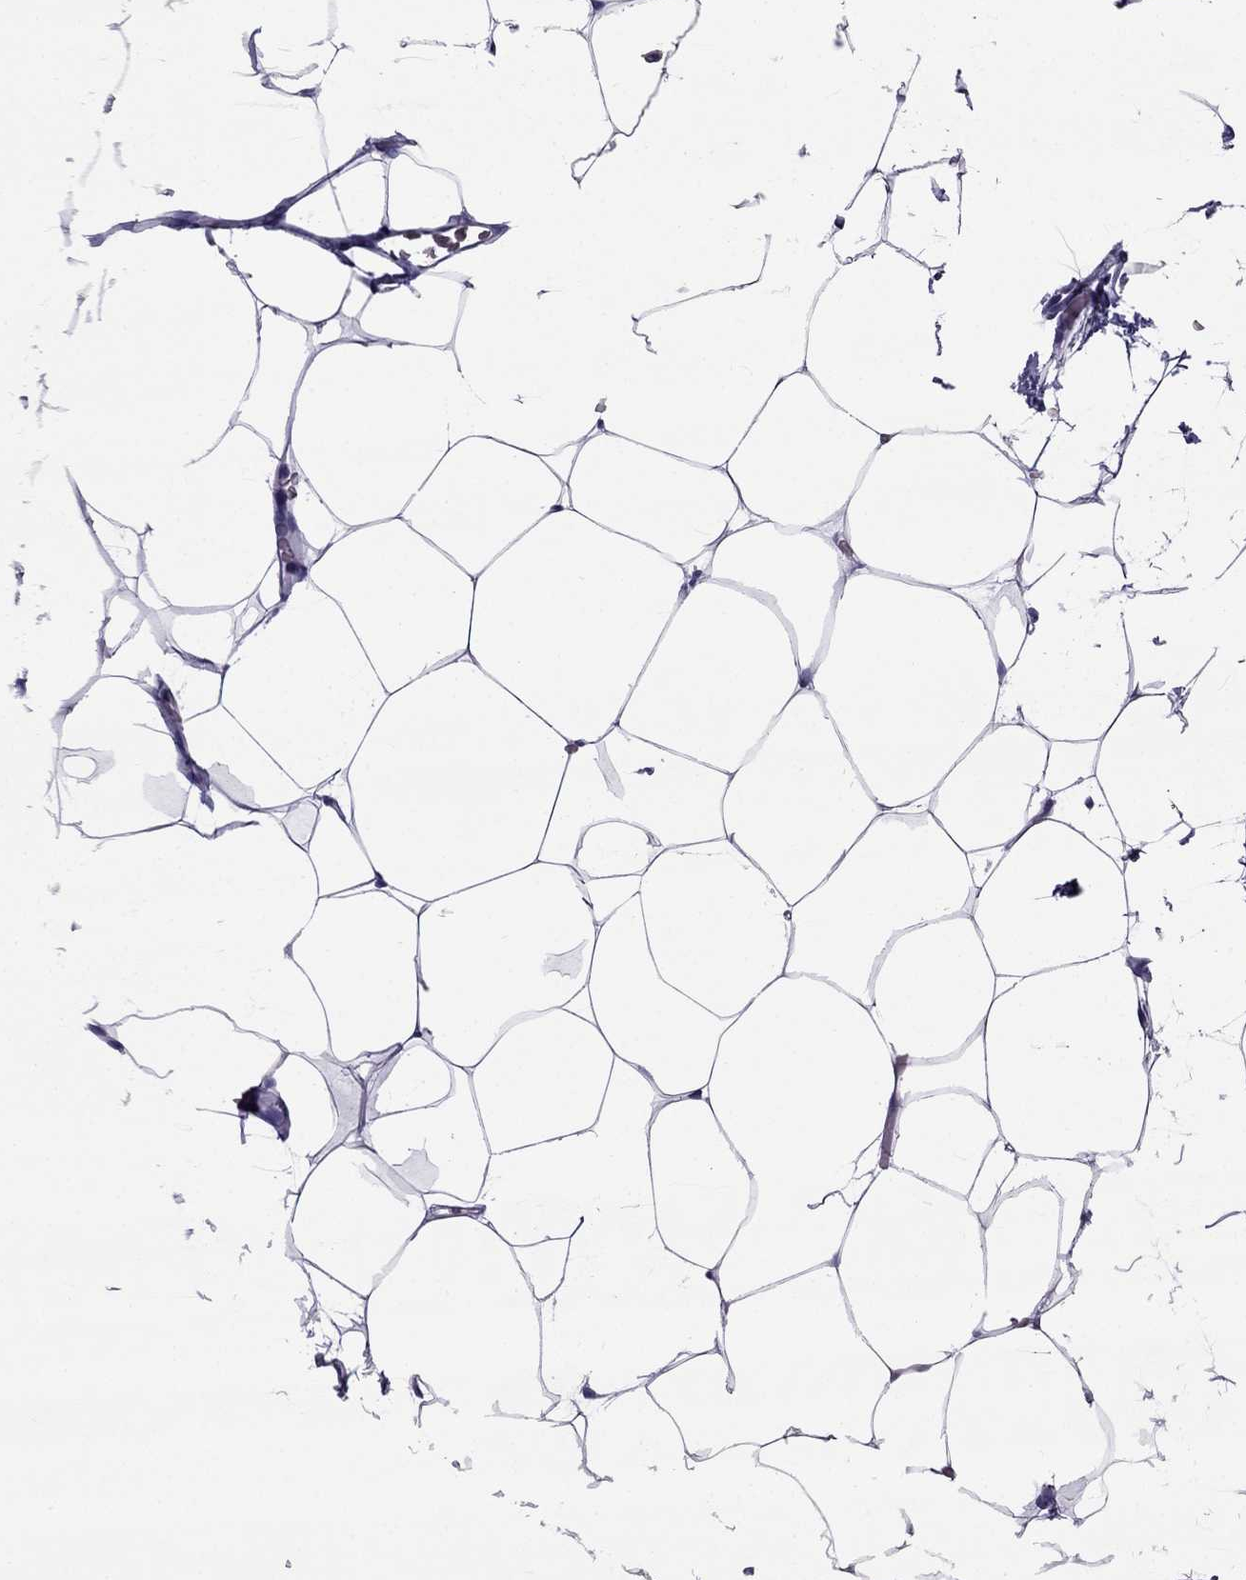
{"staining": {"intensity": "negative", "quantity": "none", "location": "none"}, "tissue": "adipose tissue", "cell_type": "Adipocytes", "image_type": "normal", "snomed": [{"axis": "morphology", "description": "Normal tissue, NOS"}, {"axis": "topography", "description": "Adipose tissue"}], "caption": "Immunohistochemistry (IHC) histopathology image of unremarkable adipose tissue: human adipose tissue stained with DAB reveals no significant protein positivity in adipocytes.", "gene": "CROCC2", "patient": {"sex": "male", "age": 57}}